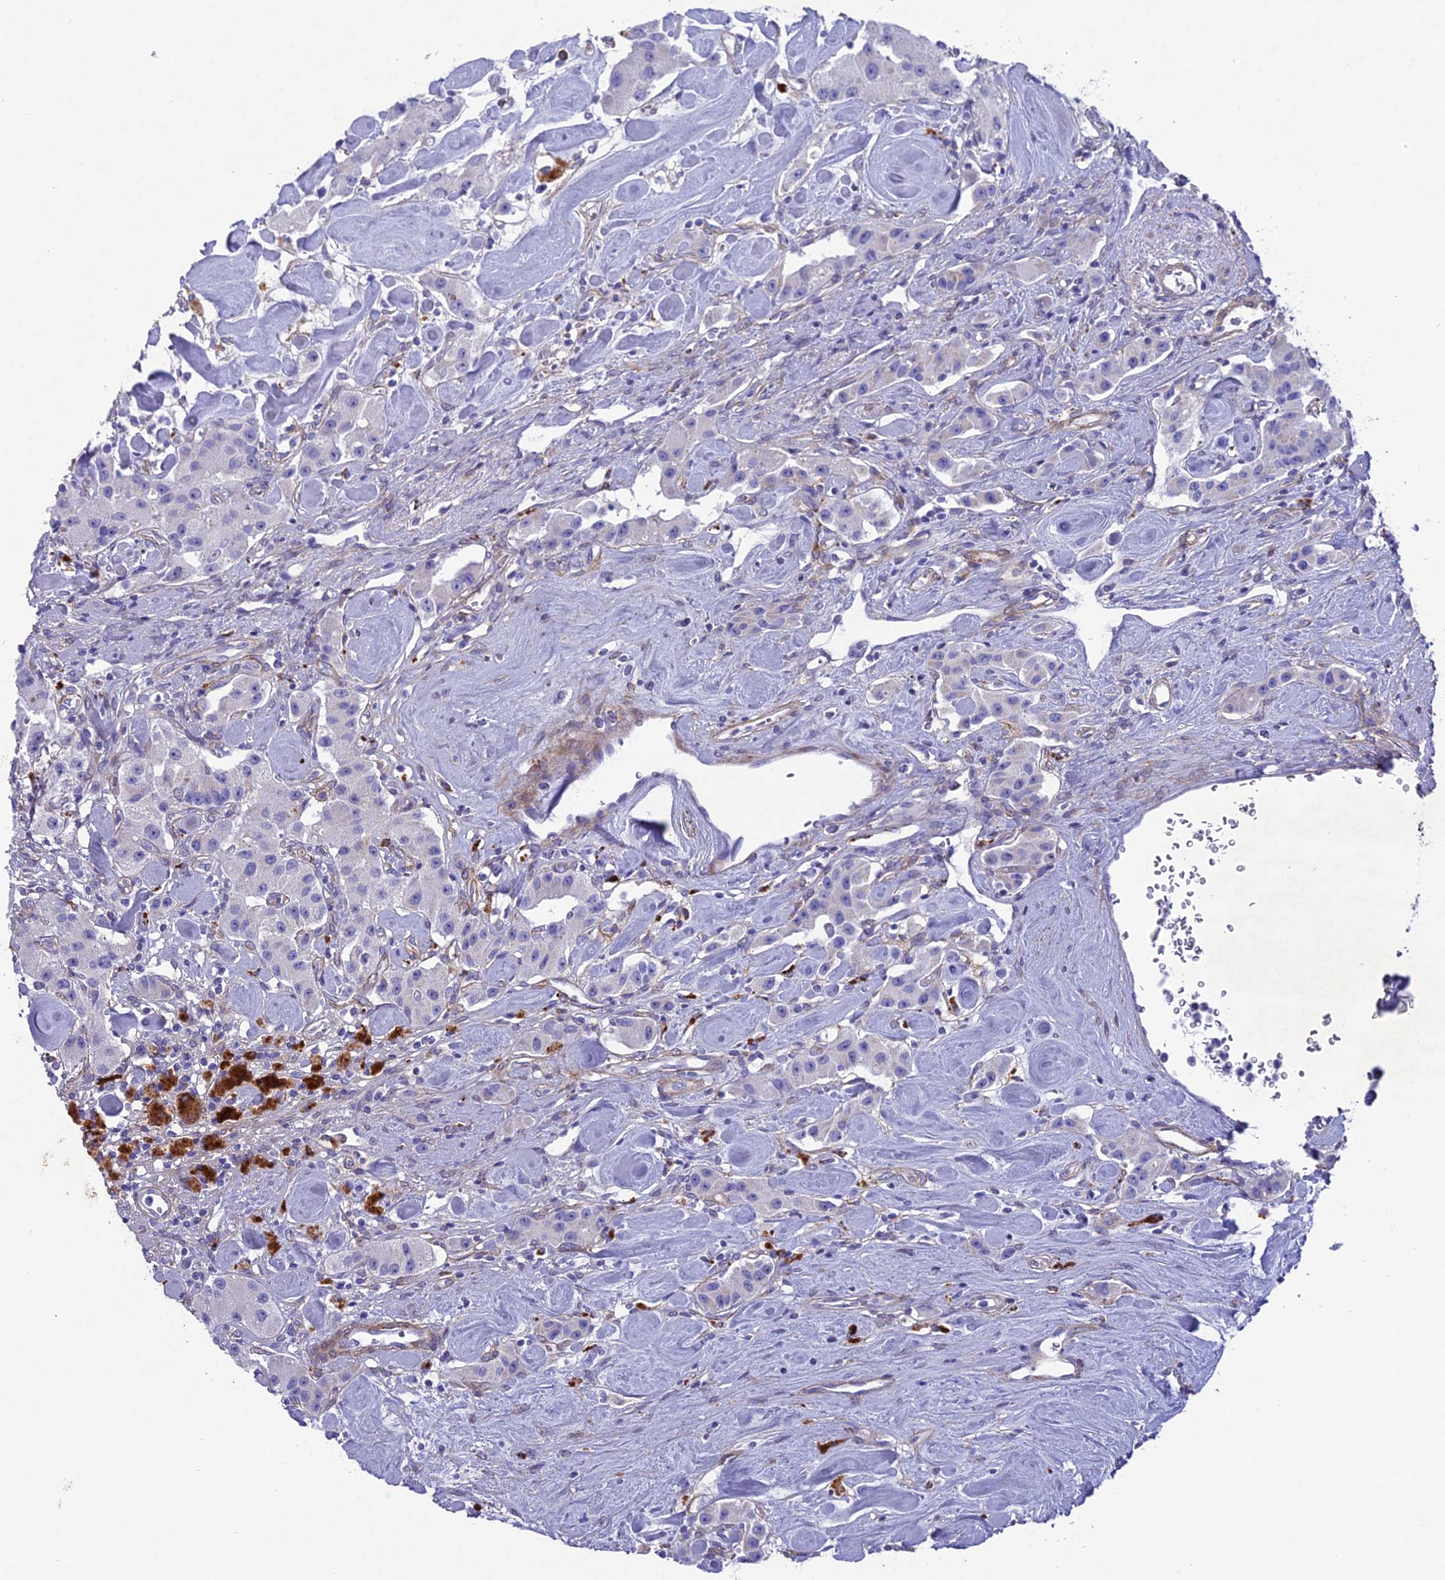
{"staining": {"intensity": "negative", "quantity": "none", "location": "none"}, "tissue": "carcinoid", "cell_type": "Tumor cells", "image_type": "cancer", "snomed": [{"axis": "morphology", "description": "Carcinoid, malignant, NOS"}, {"axis": "topography", "description": "Pancreas"}], "caption": "Immunohistochemistry image of neoplastic tissue: human carcinoid stained with DAB (3,3'-diaminobenzidine) displays no significant protein positivity in tumor cells.", "gene": "TNS1", "patient": {"sex": "male", "age": 41}}